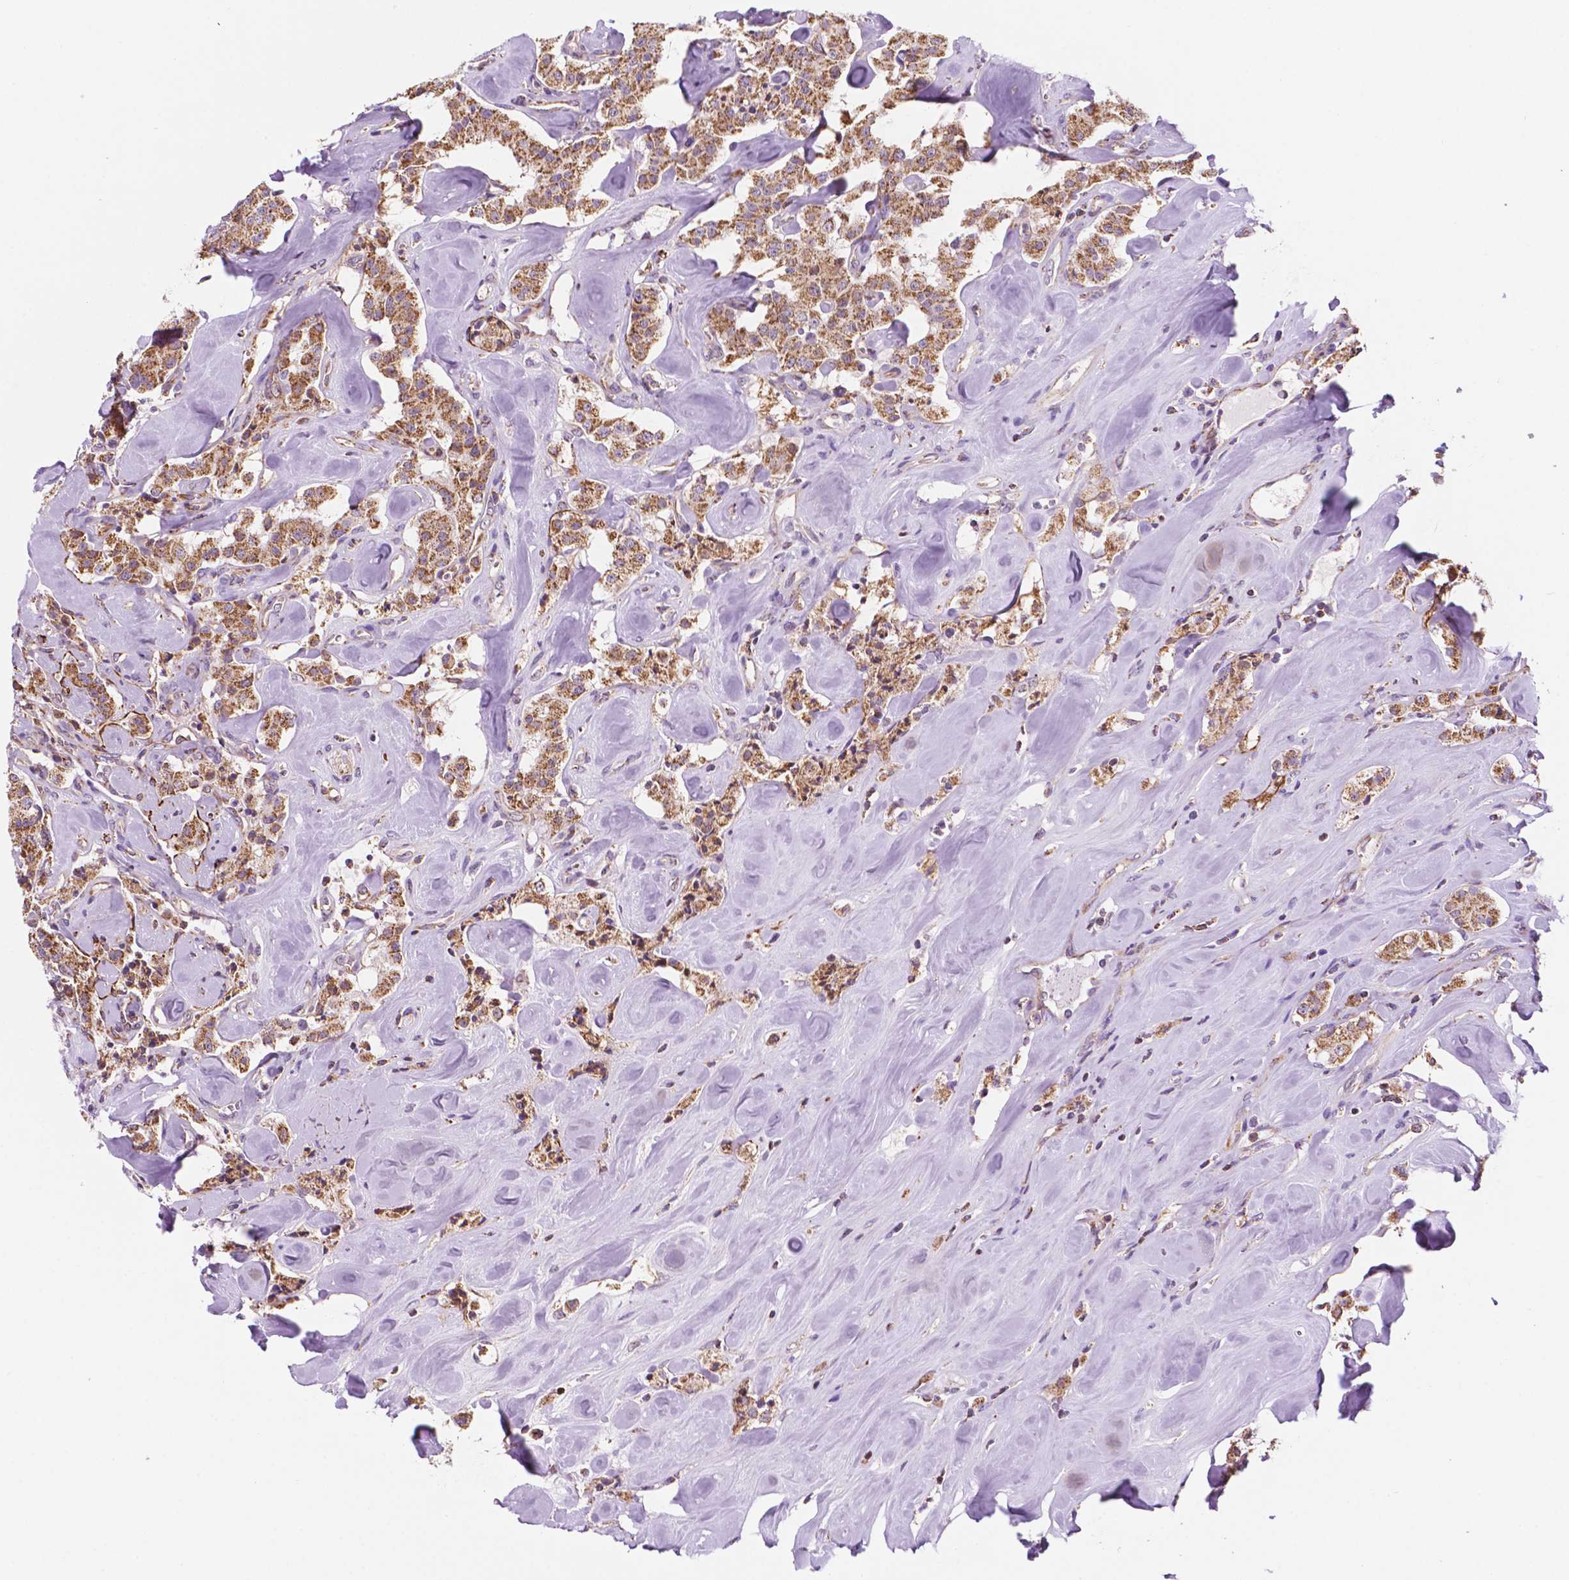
{"staining": {"intensity": "moderate", "quantity": ">75%", "location": "cytoplasmic/membranous"}, "tissue": "carcinoid", "cell_type": "Tumor cells", "image_type": "cancer", "snomed": [{"axis": "morphology", "description": "Carcinoid, malignant, NOS"}, {"axis": "topography", "description": "Pancreas"}], "caption": "A brown stain shows moderate cytoplasmic/membranous expression of a protein in carcinoid (malignant) tumor cells.", "gene": "GEMIN4", "patient": {"sex": "male", "age": 41}}